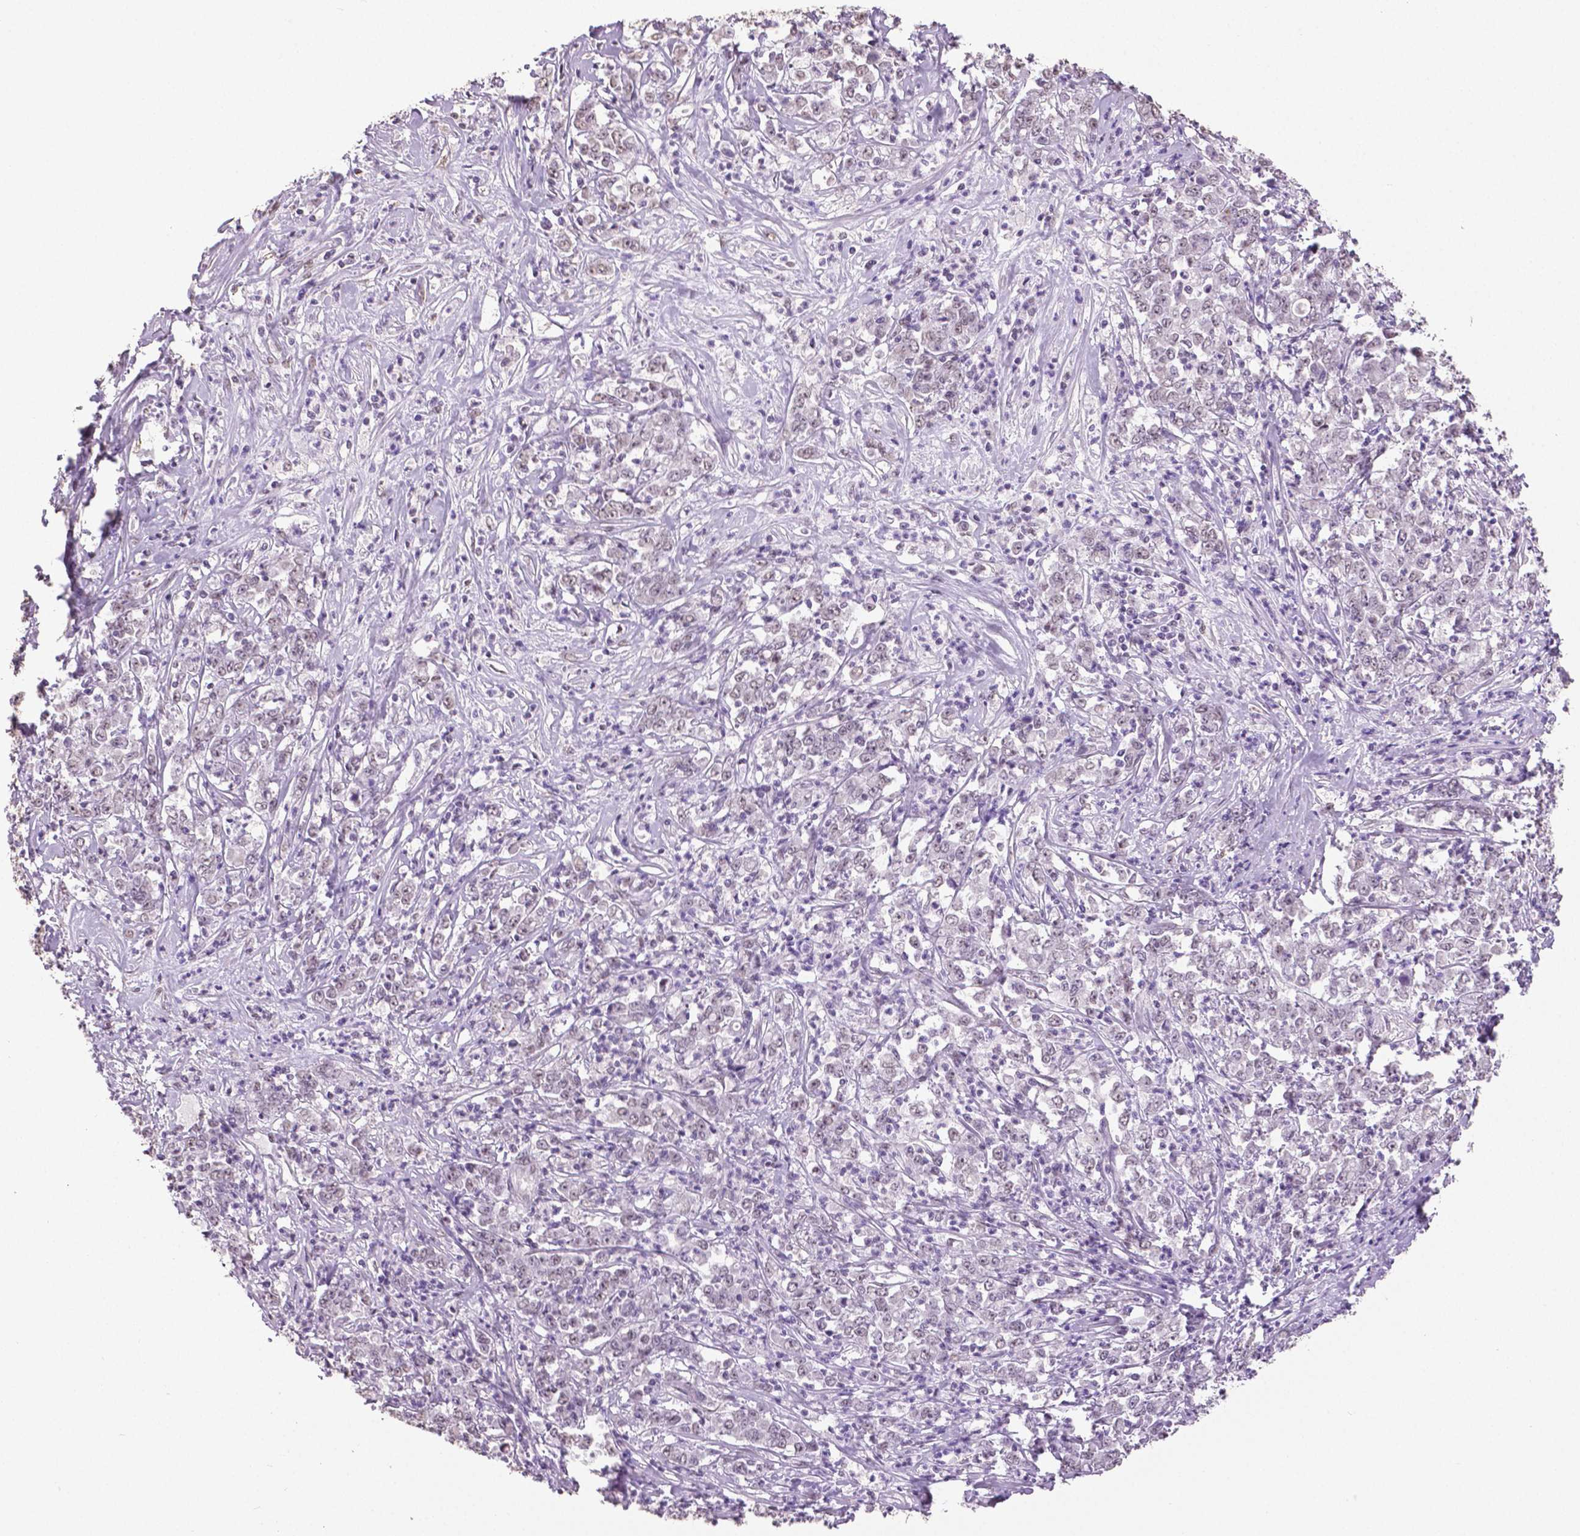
{"staining": {"intensity": "negative", "quantity": "none", "location": "none"}, "tissue": "stomach cancer", "cell_type": "Tumor cells", "image_type": "cancer", "snomed": [{"axis": "morphology", "description": "Adenocarcinoma, NOS"}, {"axis": "topography", "description": "Stomach, lower"}], "caption": "DAB (3,3'-diaminobenzidine) immunohistochemical staining of stomach cancer displays no significant expression in tumor cells.", "gene": "IGF2BP1", "patient": {"sex": "female", "age": 71}}